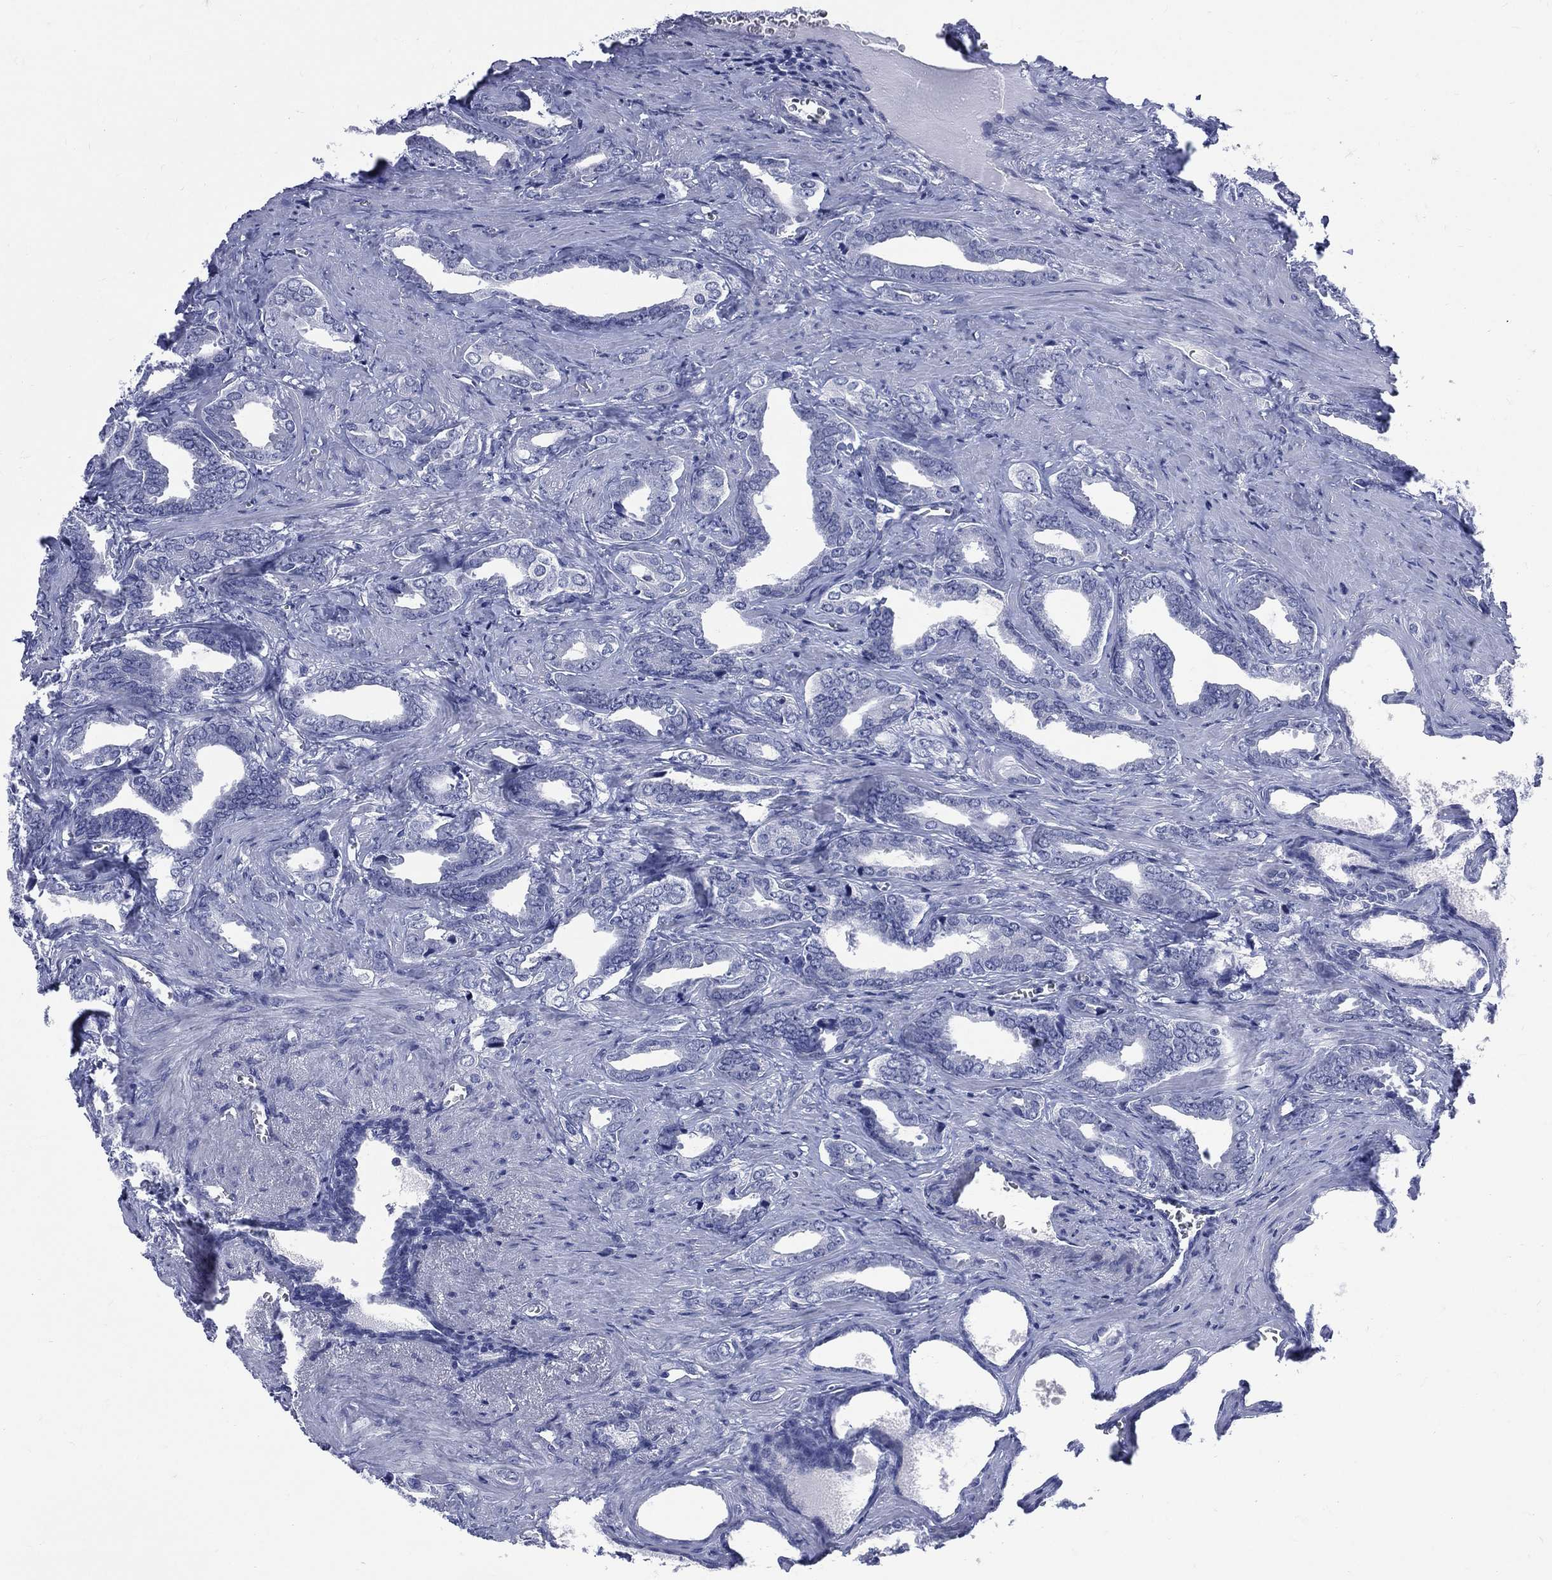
{"staining": {"intensity": "negative", "quantity": "none", "location": "none"}, "tissue": "prostate cancer", "cell_type": "Tumor cells", "image_type": "cancer", "snomed": [{"axis": "morphology", "description": "Adenocarcinoma, NOS"}, {"axis": "topography", "description": "Prostate"}], "caption": "Adenocarcinoma (prostate) stained for a protein using immunohistochemistry shows no expression tumor cells.", "gene": "MLLT10", "patient": {"sex": "male", "age": 66}}